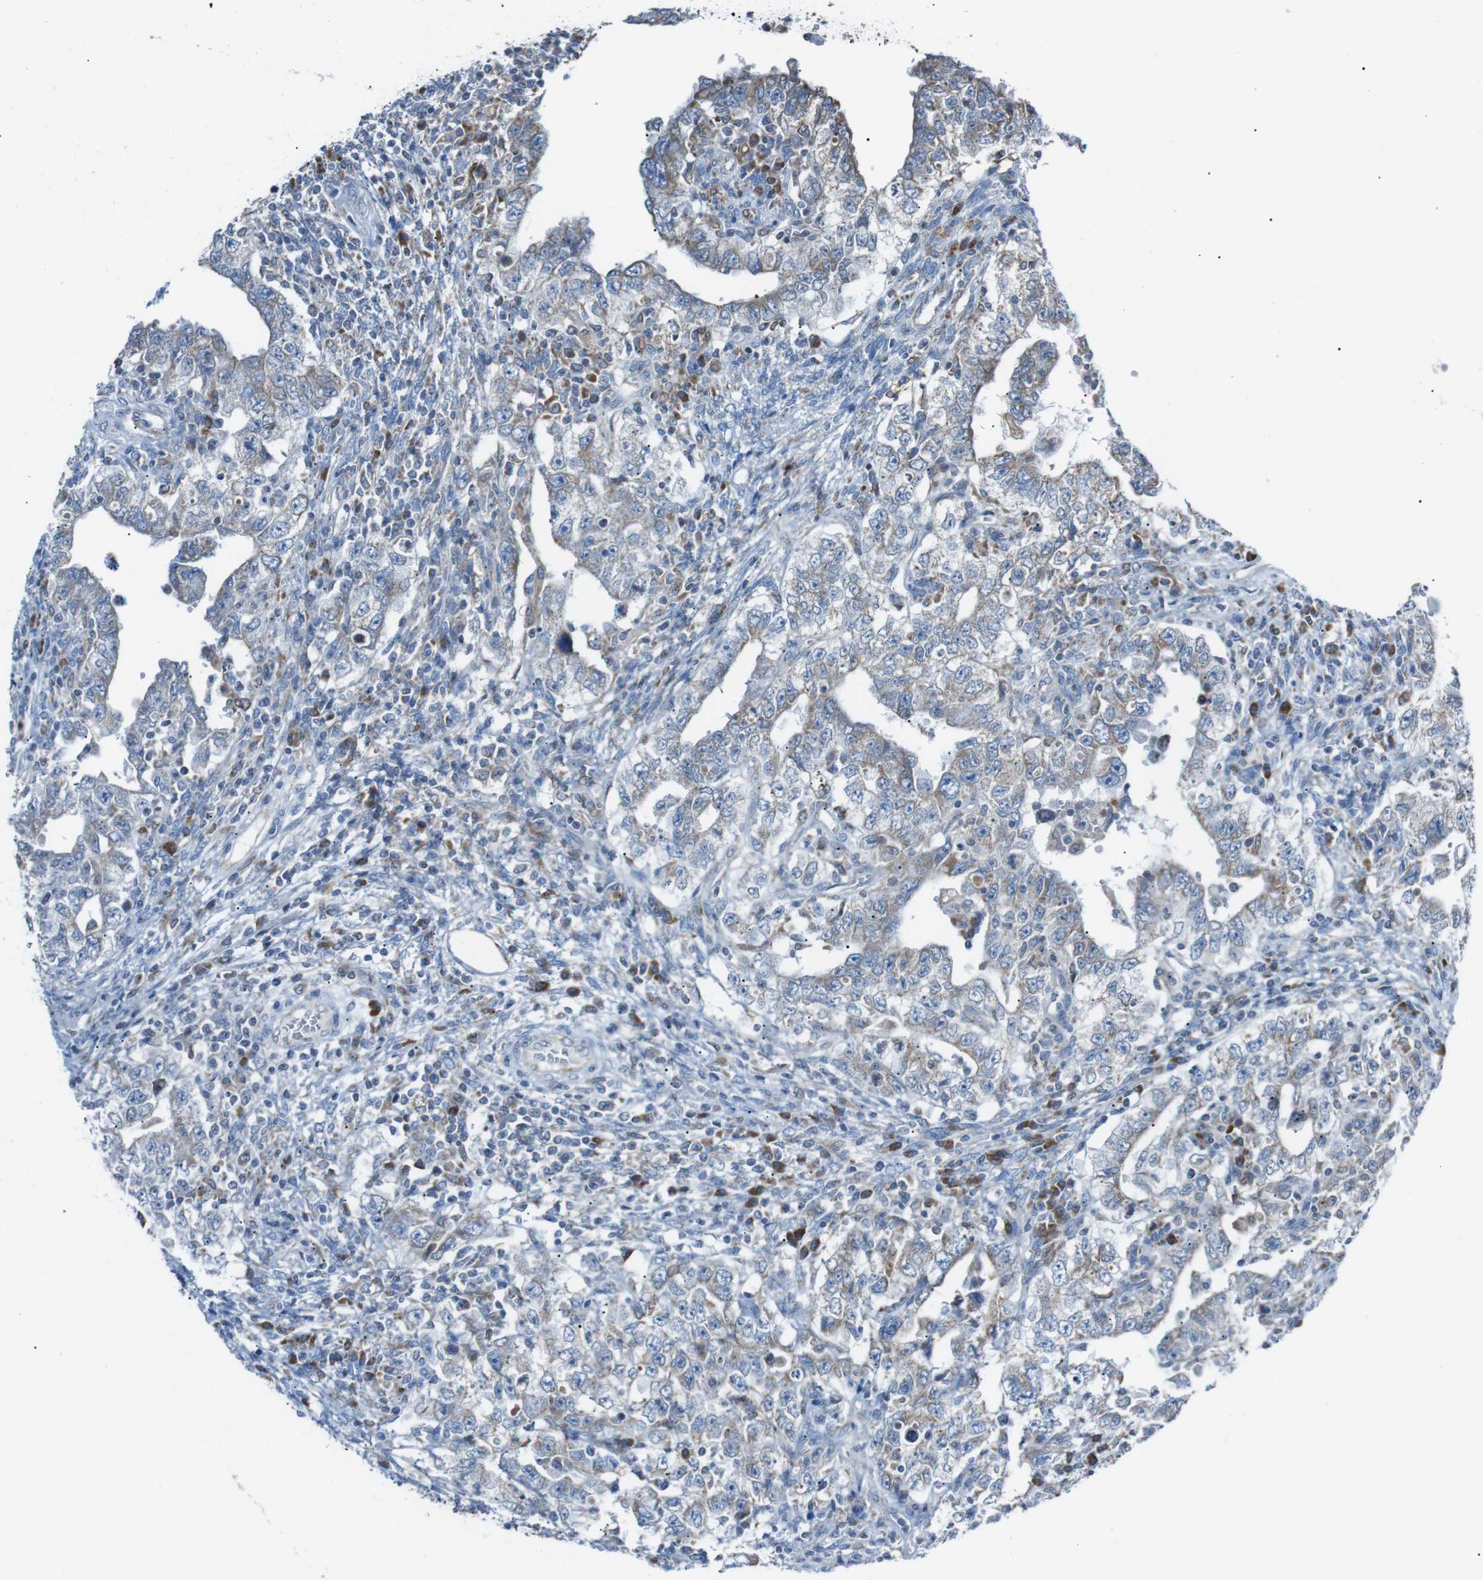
{"staining": {"intensity": "weak", "quantity": "<25%", "location": "cytoplasmic/membranous"}, "tissue": "testis cancer", "cell_type": "Tumor cells", "image_type": "cancer", "snomed": [{"axis": "morphology", "description": "Carcinoma, Embryonal, NOS"}, {"axis": "topography", "description": "Testis"}], "caption": "DAB immunohistochemical staining of human testis cancer (embryonal carcinoma) displays no significant staining in tumor cells.", "gene": "CISD2", "patient": {"sex": "male", "age": 26}}